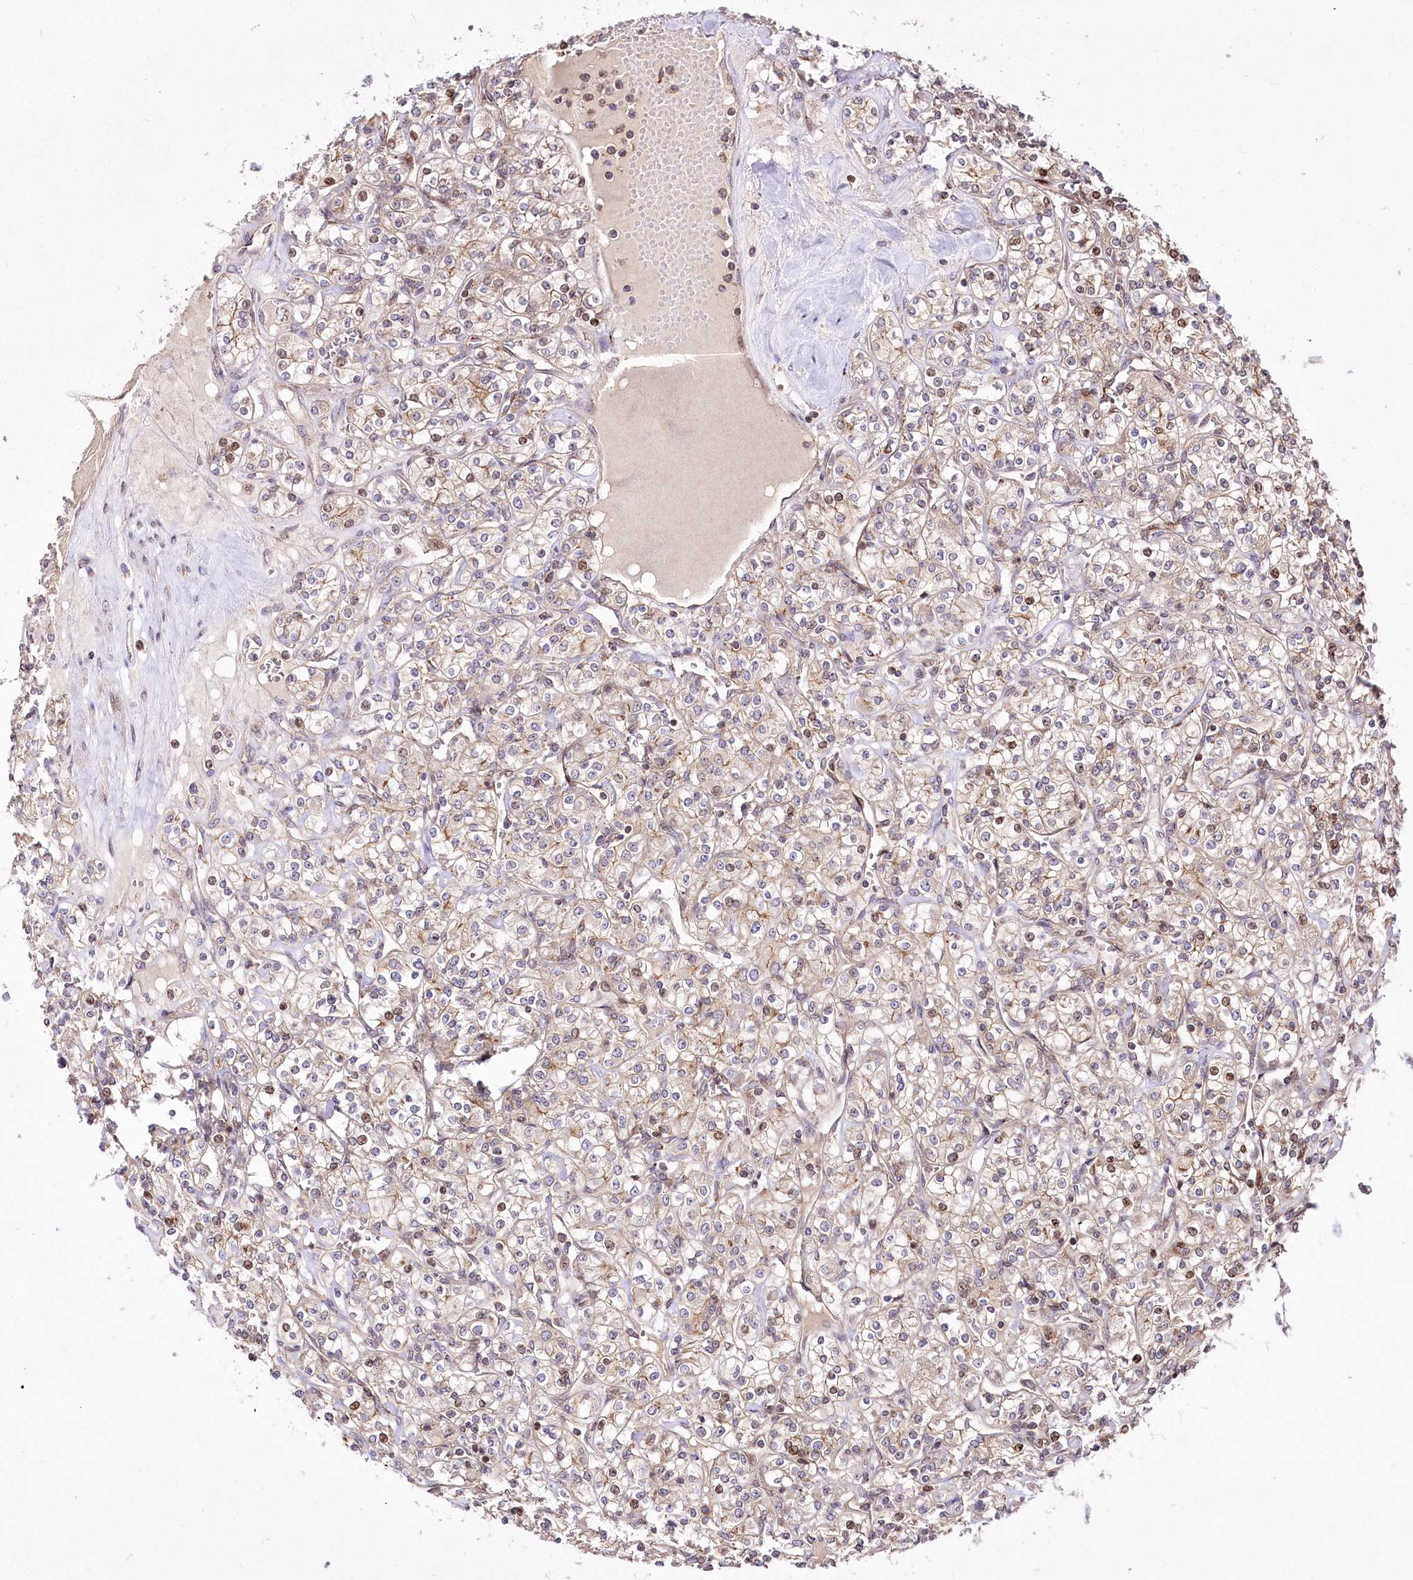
{"staining": {"intensity": "weak", "quantity": "25%-75%", "location": "cytoplasmic/membranous"}, "tissue": "renal cancer", "cell_type": "Tumor cells", "image_type": "cancer", "snomed": [{"axis": "morphology", "description": "Adenocarcinoma, NOS"}, {"axis": "topography", "description": "Kidney"}], "caption": "Immunohistochemistry micrograph of human renal cancer (adenocarcinoma) stained for a protein (brown), which reveals low levels of weak cytoplasmic/membranous positivity in about 25%-75% of tumor cells.", "gene": "ZFYVE27", "patient": {"sex": "male", "age": 77}}